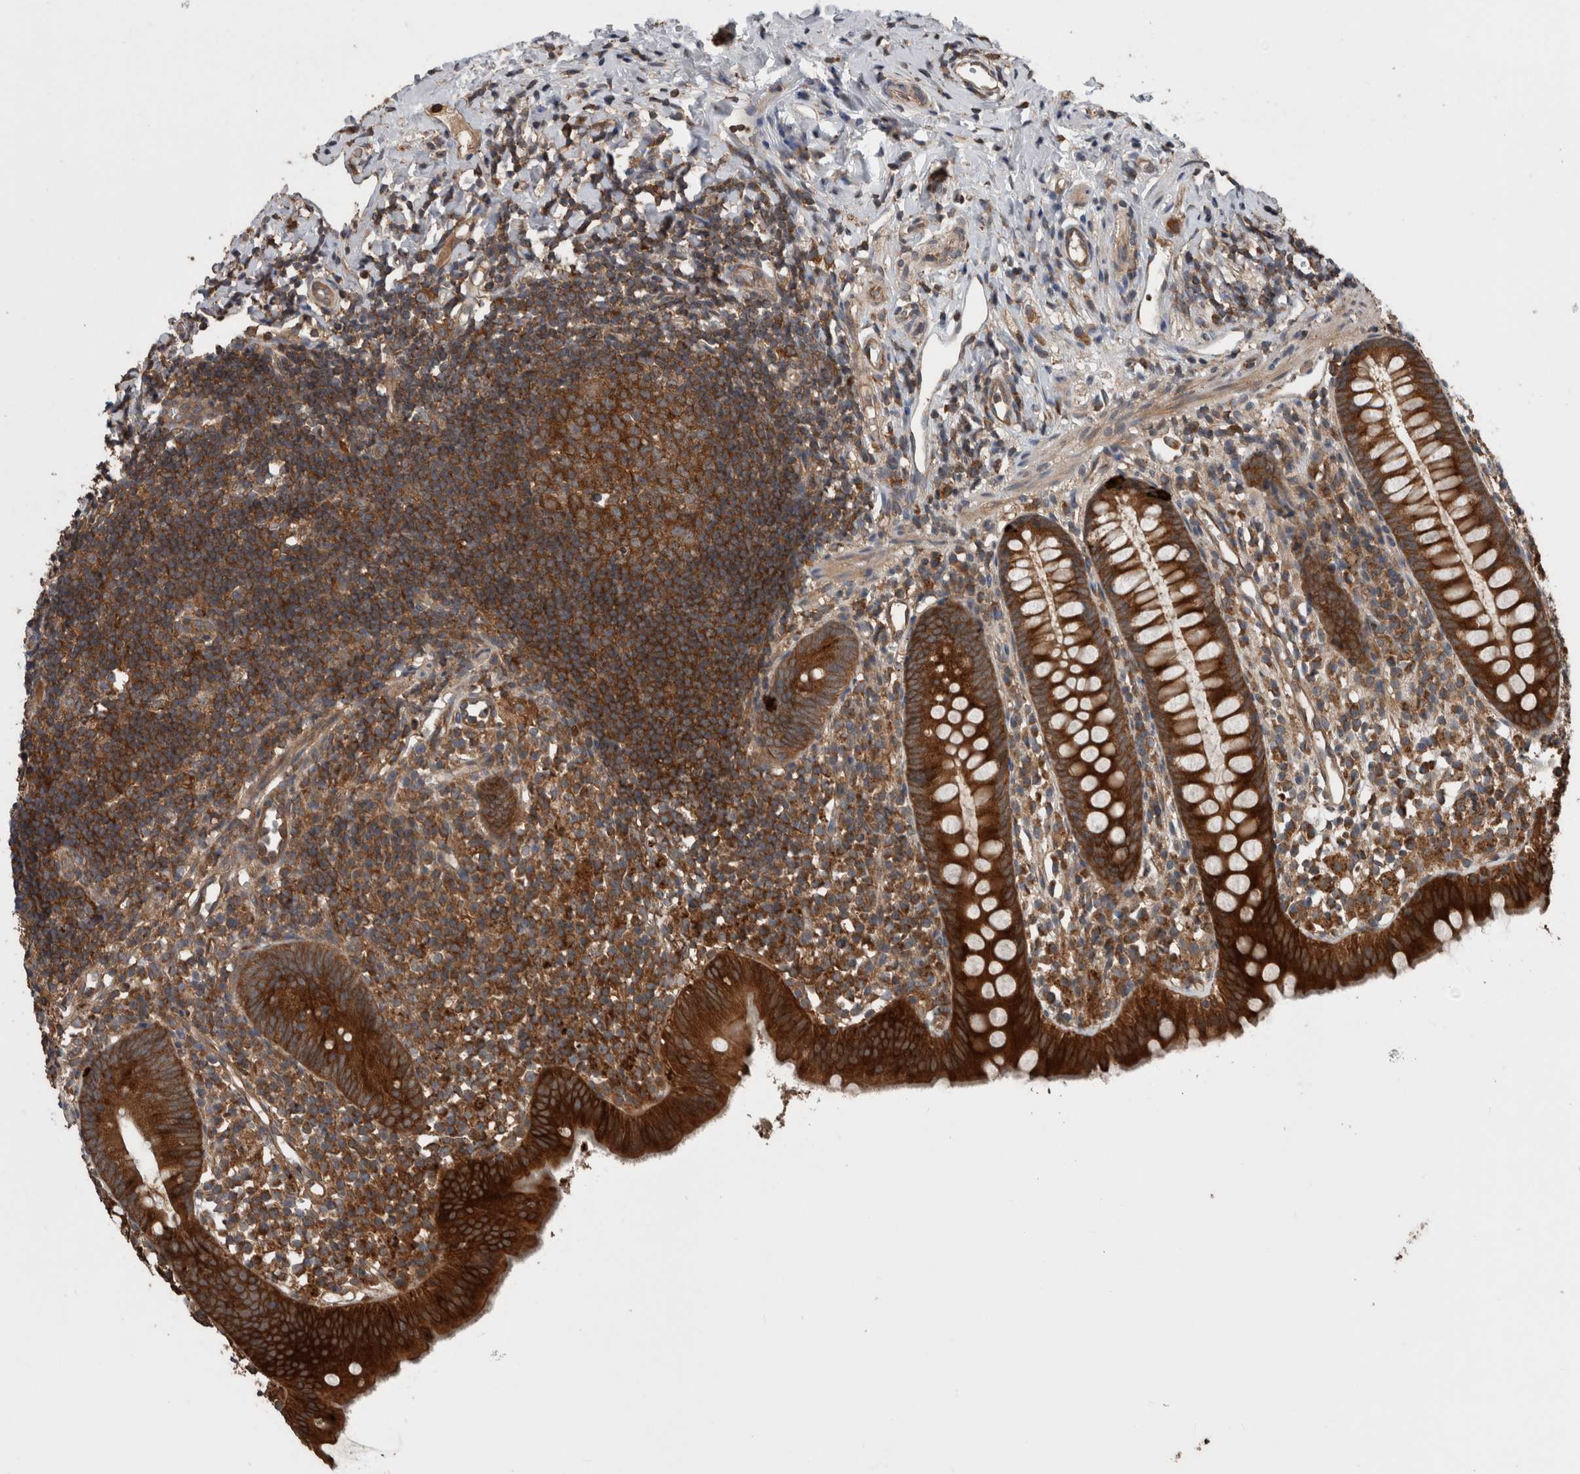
{"staining": {"intensity": "strong", "quantity": ">75%", "location": "cytoplasmic/membranous"}, "tissue": "appendix", "cell_type": "Glandular cells", "image_type": "normal", "snomed": [{"axis": "morphology", "description": "Normal tissue, NOS"}, {"axis": "topography", "description": "Appendix"}], "caption": "Immunohistochemistry (IHC) staining of benign appendix, which reveals high levels of strong cytoplasmic/membranous expression in approximately >75% of glandular cells indicating strong cytoplasmic/membranous protein positivity. The staining was performed using DAB (brown) for protein detection and nuclei were counterstained in hematoxylin (blue).", "gene": "RIOK3", "patient": {"sex": "female", "age": 20}}